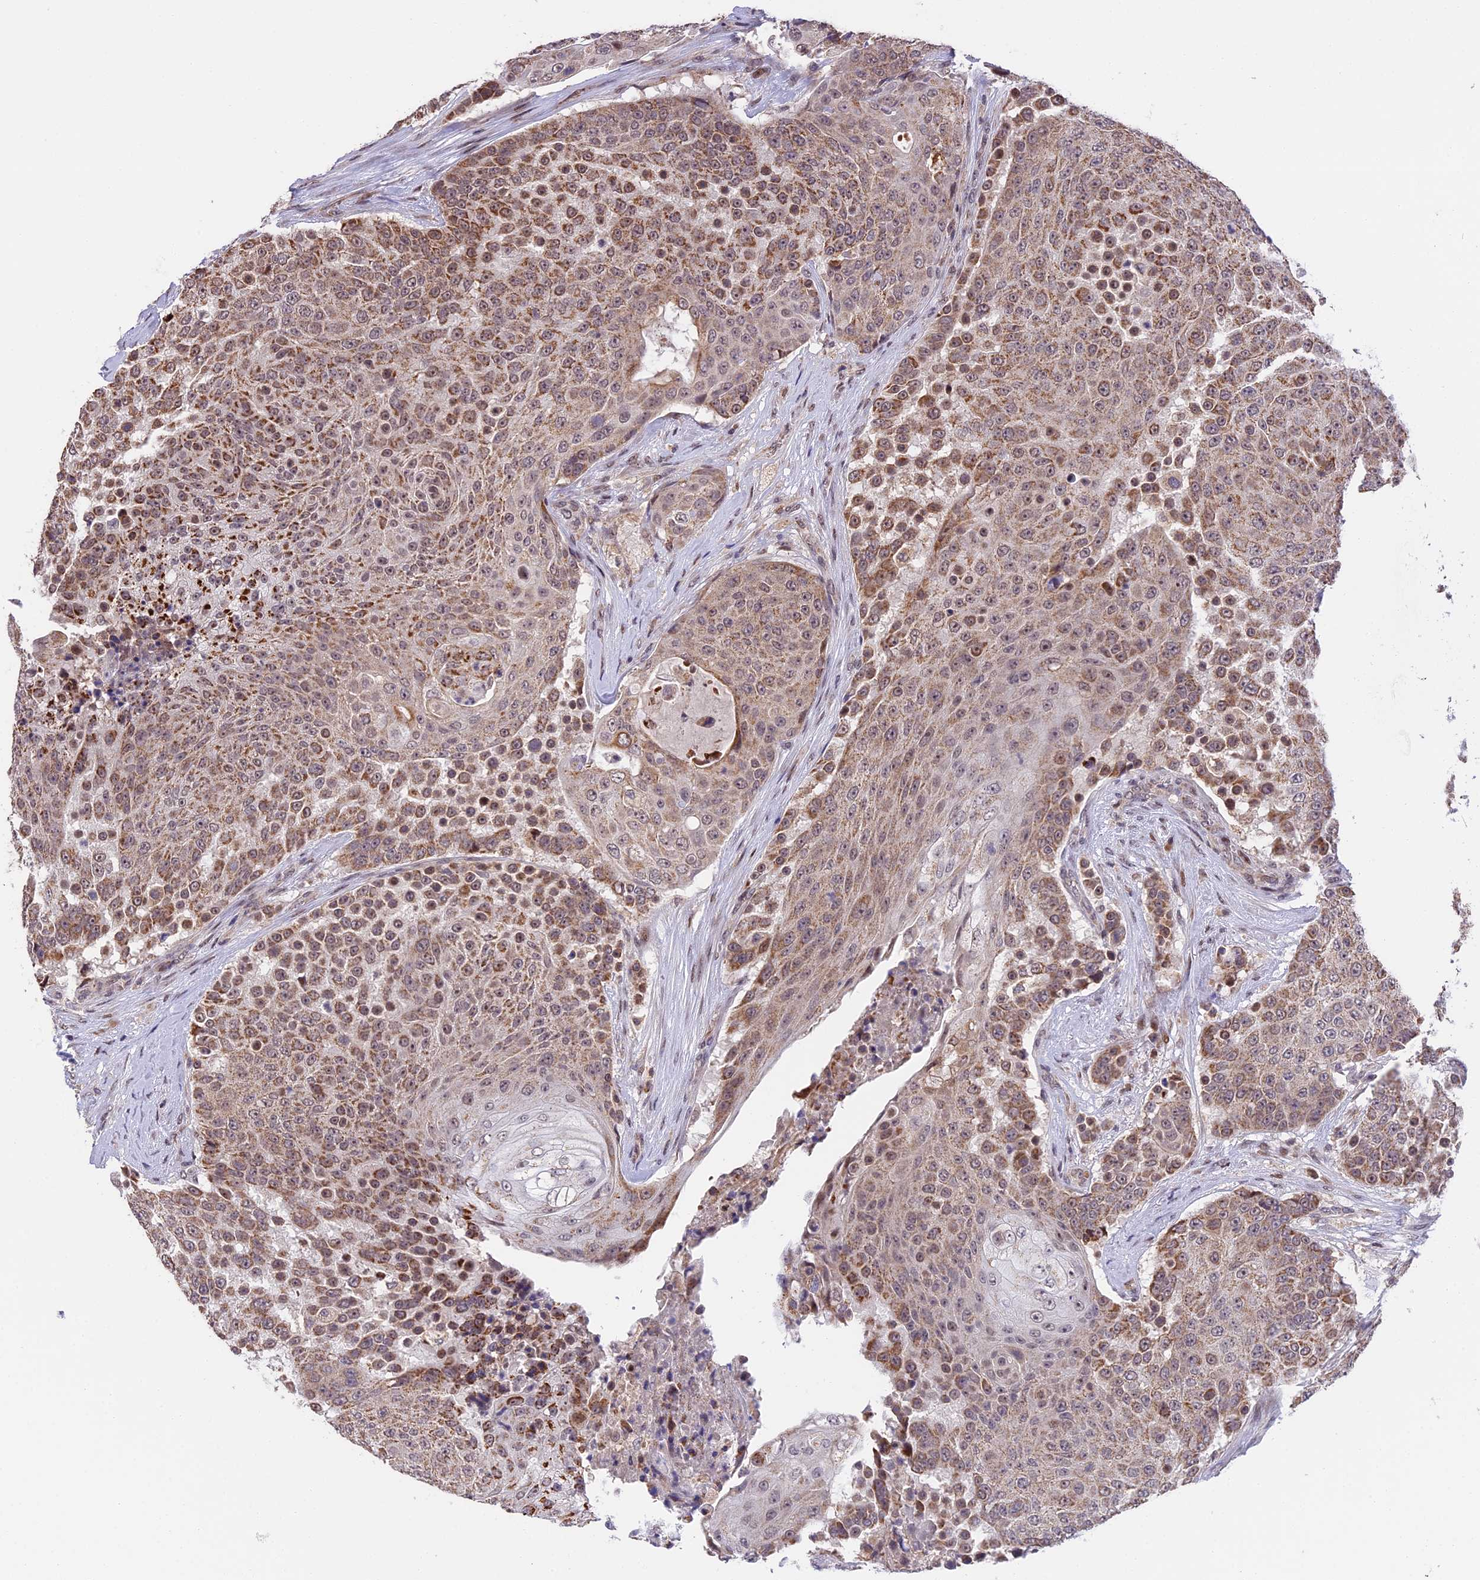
{"staining": {"intensity": "moderate", "quantity": ">75%", "location": "cytoplasmic/membranous"}, "tissue": "urothelial cancer", "cell_type": "Tumor cells", "image_type": "cancer", "snomed": [{"axis": "morphology", "description": "Urothelial carcinoma, High grade"}, {"axis": "topography", "description": "Urinary bladder"}], "caption": "Immunohistochemical staining of human urothelial cancer reveals medium levels of moderate cytoplasmic/membranous protein staining in approximately >75% of tumor cells.", "gene": "RERGL", "patient": {"sex": "female", "age": 63}}